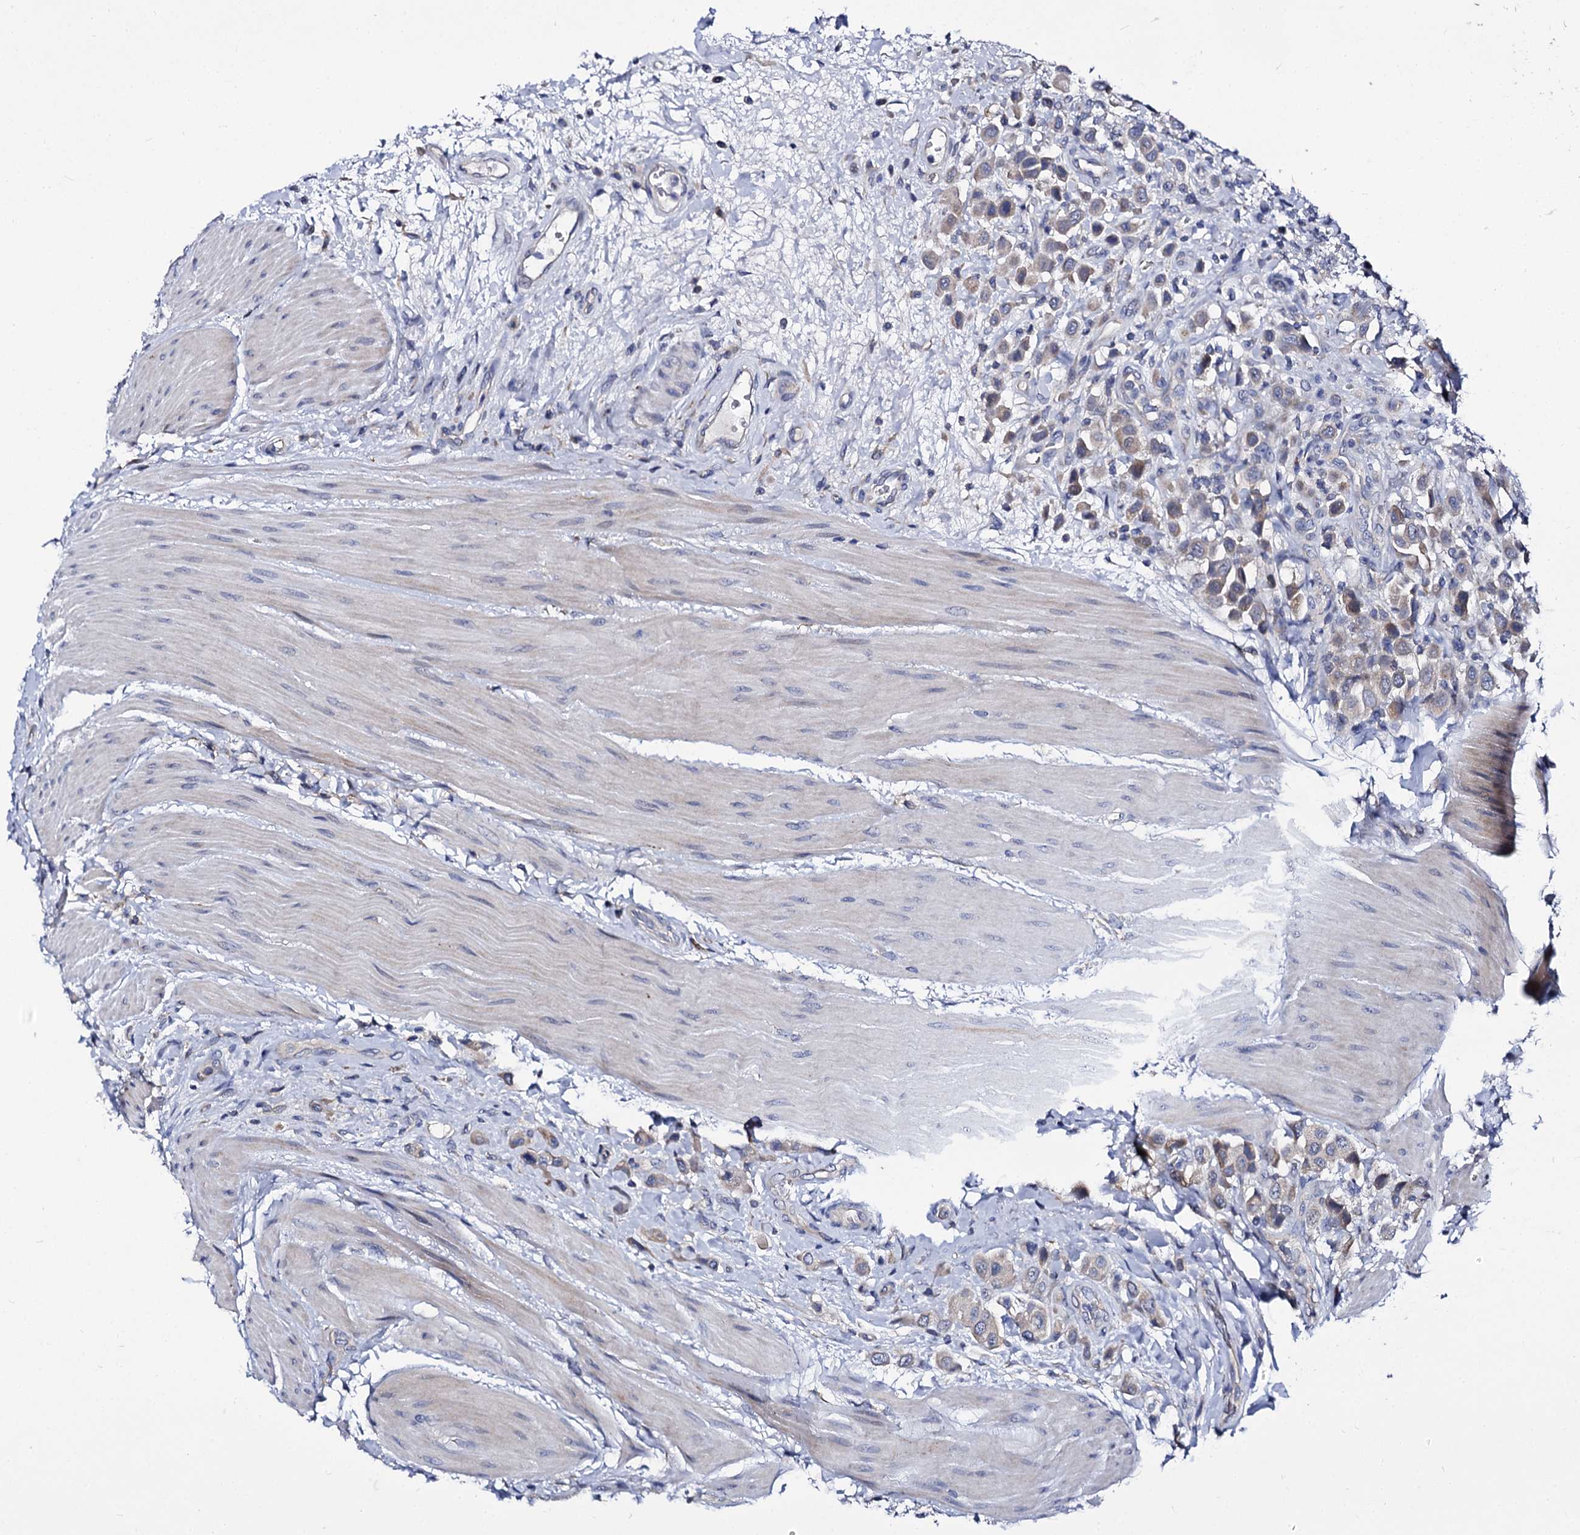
{"staining": {"intensity": "weak", "quantity": "25%-75%", "location": "cytoplasmic/membranous"}, "tissue": "urothelial cancer", "cell_type": "Tumor cells", "image_type": "cancer", "snomed": [{"axis": "morphology", "description": "Urothelial carcinoma, High grade"}, {"axis": "topography", "description": "Urinary bladder"}], "caption": "A micrograph of human high-grade urothelial carcinoma stained for a protein demonstrates weak cytoplasmic/membranous brown staining in tumor cells. (IHC, brightfield microscopy, high magnification).", "gene": "PANX2", "patient": {"sex": "male", "age": 50}}